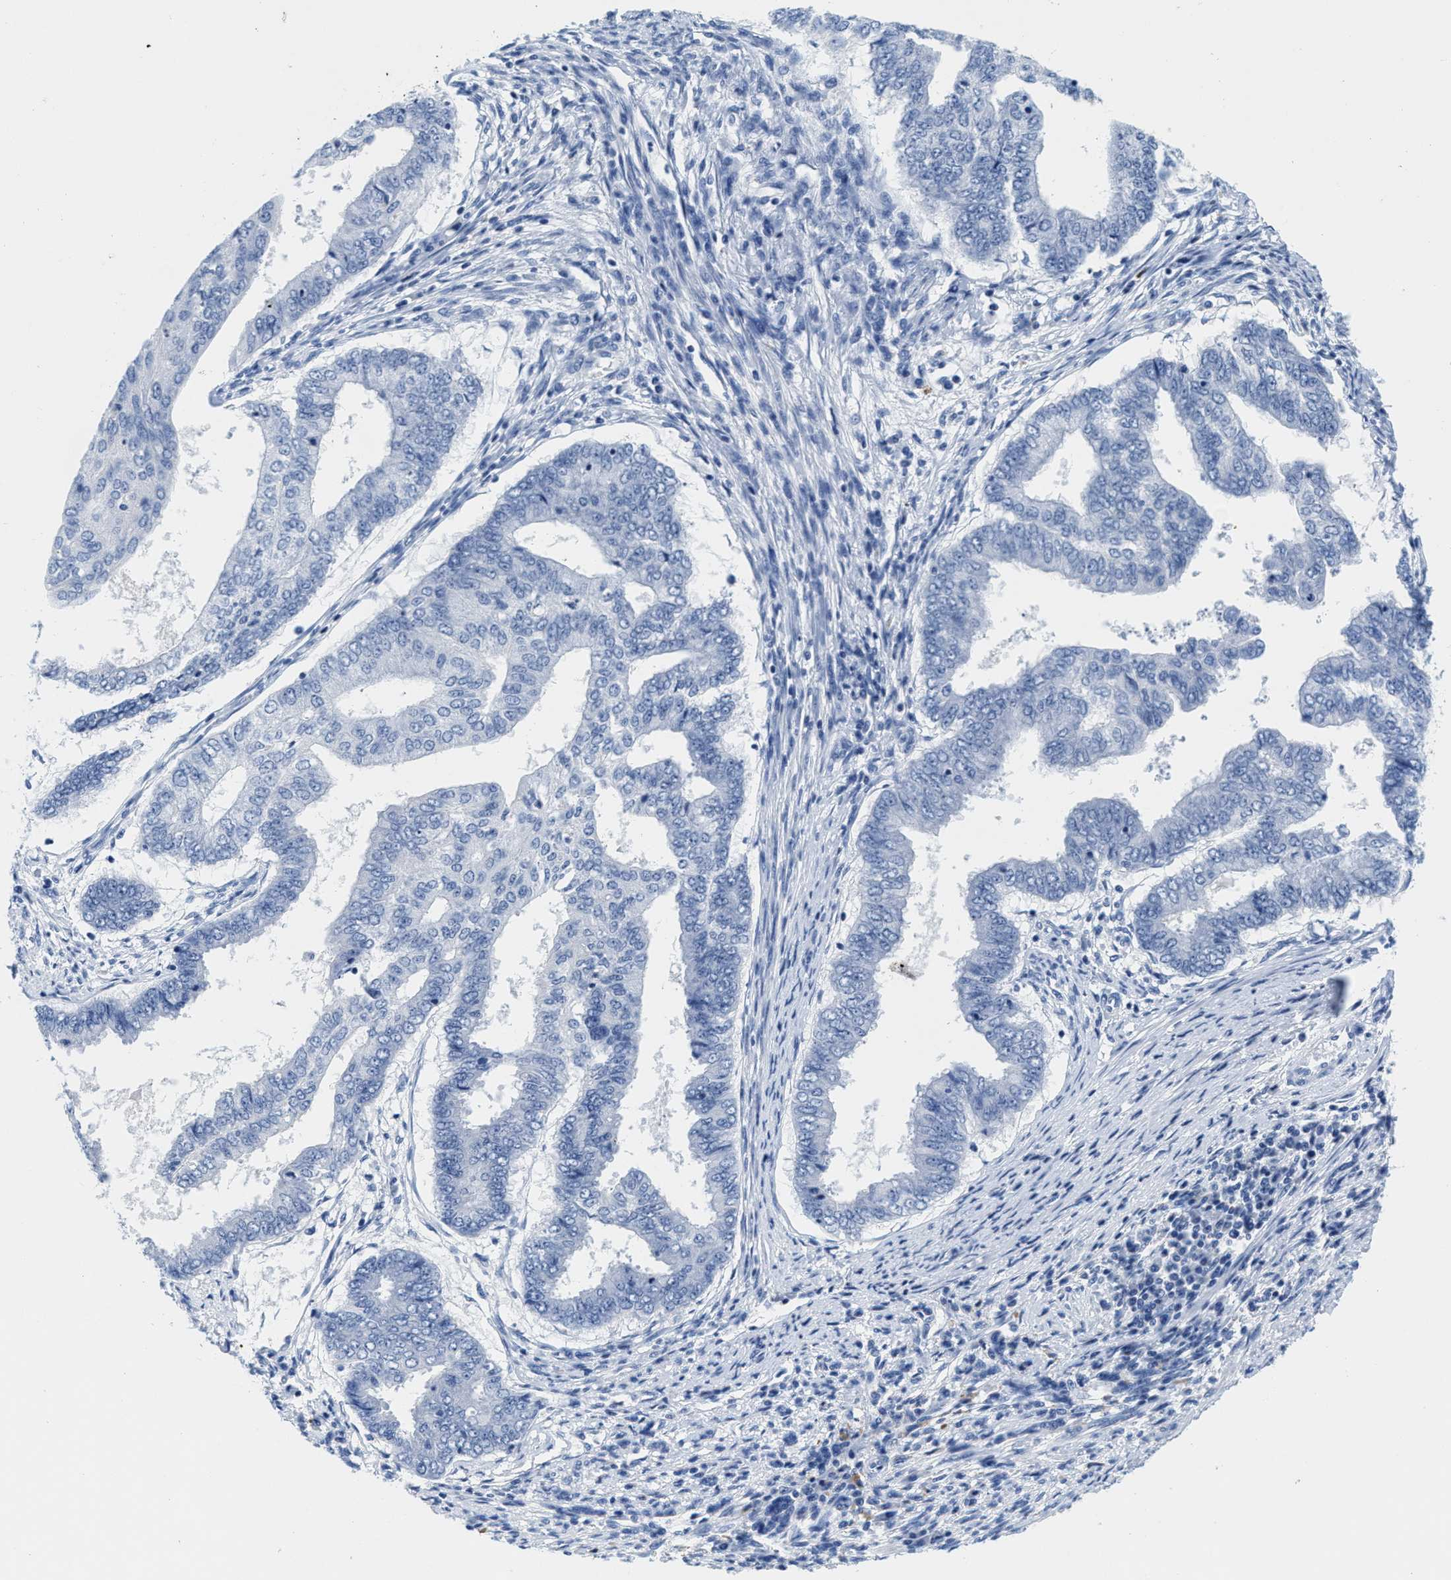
{"staining": {"intensity": "negative", "quantity": "none", "location": "none"}, "tissue": "endometrial cancer", "cell_type": "Tumor cells", "image_type": "cancer", "snomed": [{"axis": "morphology", "description": "Polyp, NOS"}, {"axis": "morphology", "description": "Adenocarcinoma, NOS"}, {"axis": "morphology", "description": "Adenoma, NOS"}, {"axis": "topography", "description": "Endometrium"}], "caption": "This photomicrograph is of endometrial cancer (polyp) stained with immunohistochemistry to label a protein in brown with the nuclei are counter-stained blue. There is no positivity in tumor cells.", "gene": "TTC3", "patient": {"sex": "female", "age": 79}}